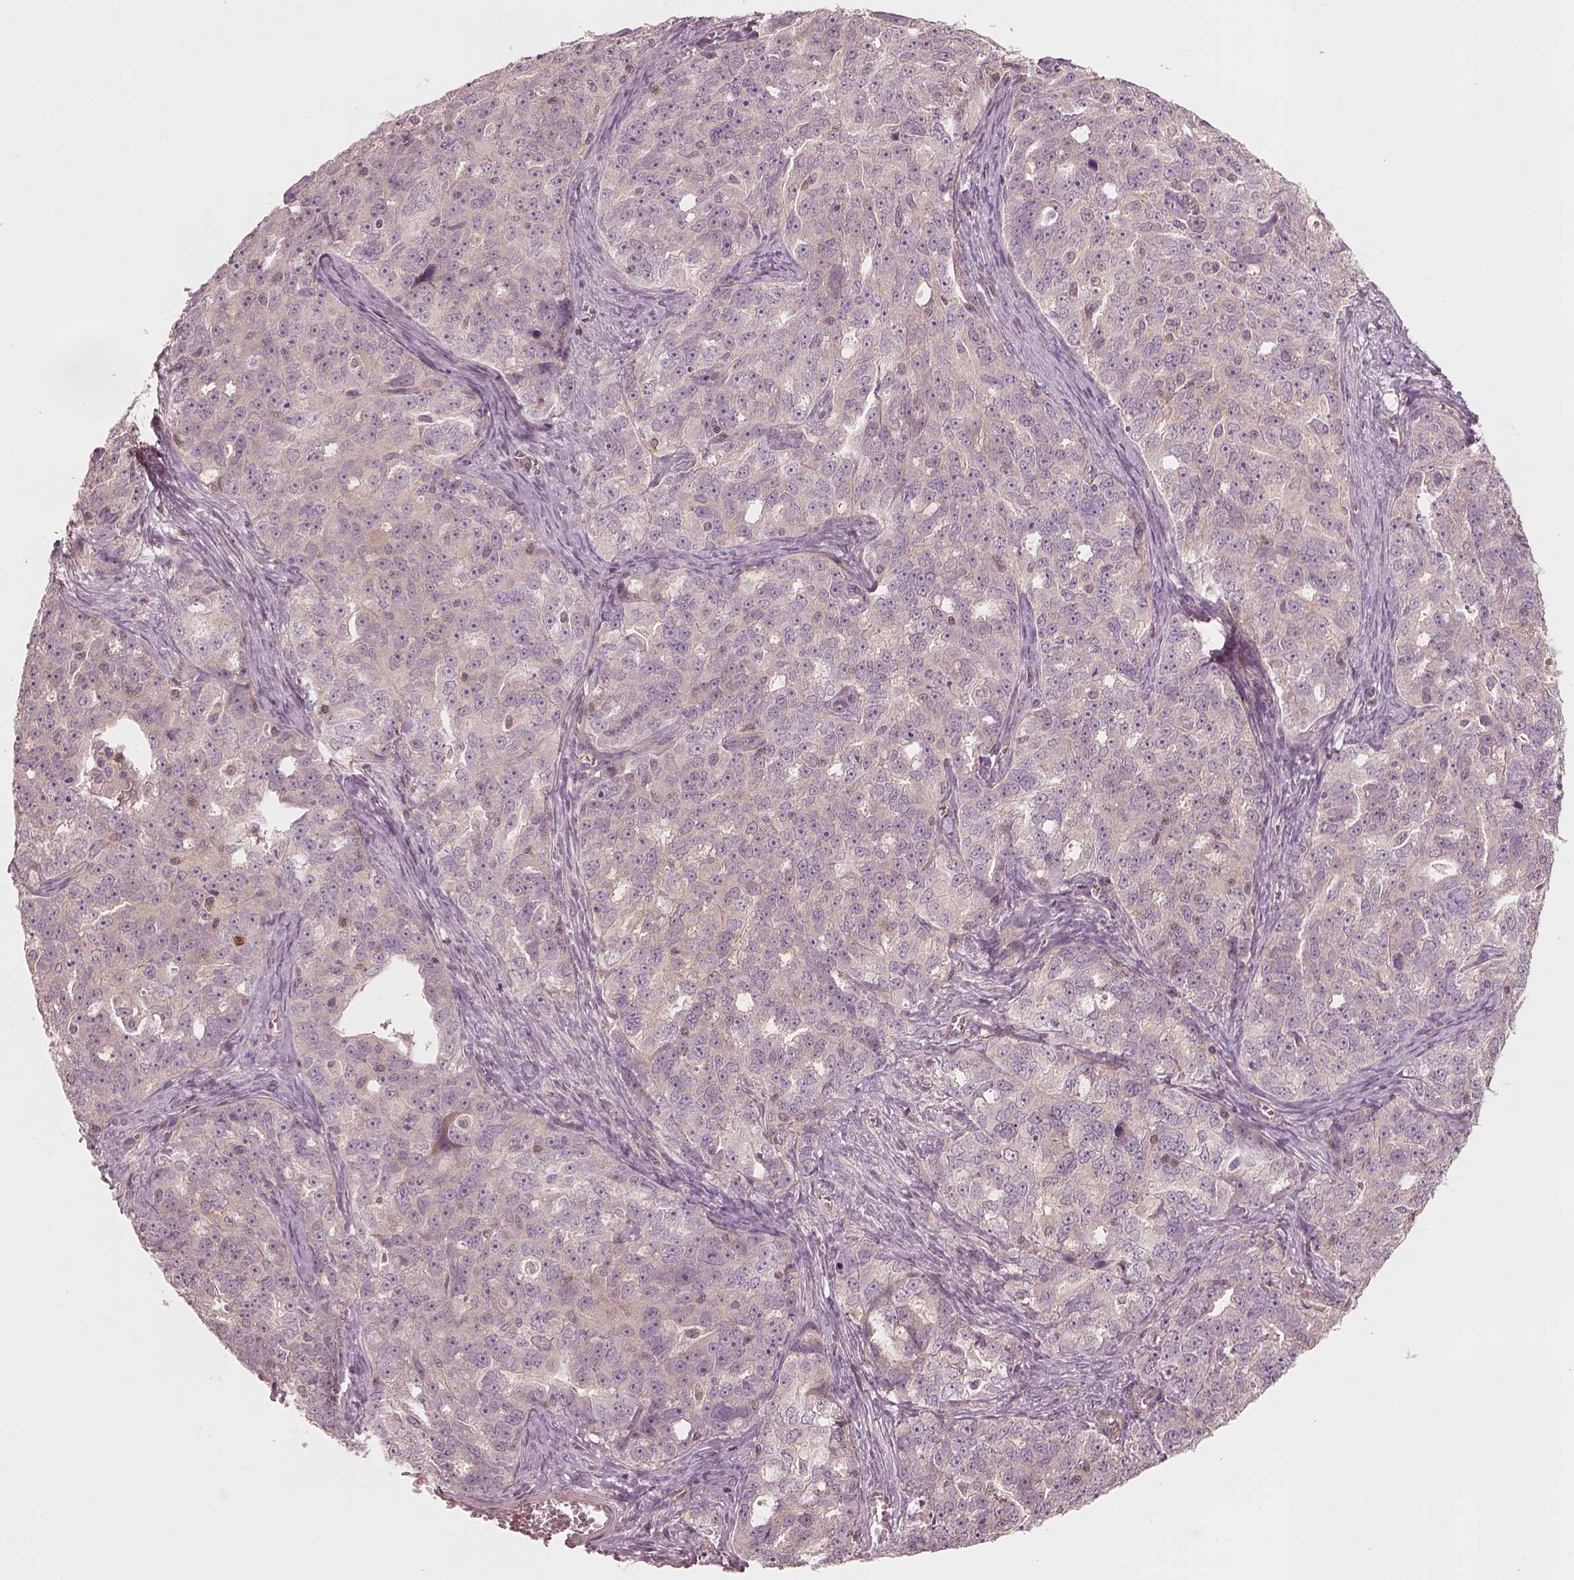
{"staining": {"intensity": "negative", "quantity": "none", "location": "none"}, "tissue": "ovarian cancer", "cell_type": "Tumor cells", "image_type": "cancer", "snomed": [{"axis": "morphology", "description": "Cystadenocarcinoma, serous, NOS"}, {"axis": "topography", "description": "Ovary"}], "caption": "A micrograph of human serous cystadenocarcinoma (ovarian) is negative for staining in tumor cells. Nuclei are stained in blue.", "gene": "FAM107B", "patient": {"sex": "female", "age": 51}}